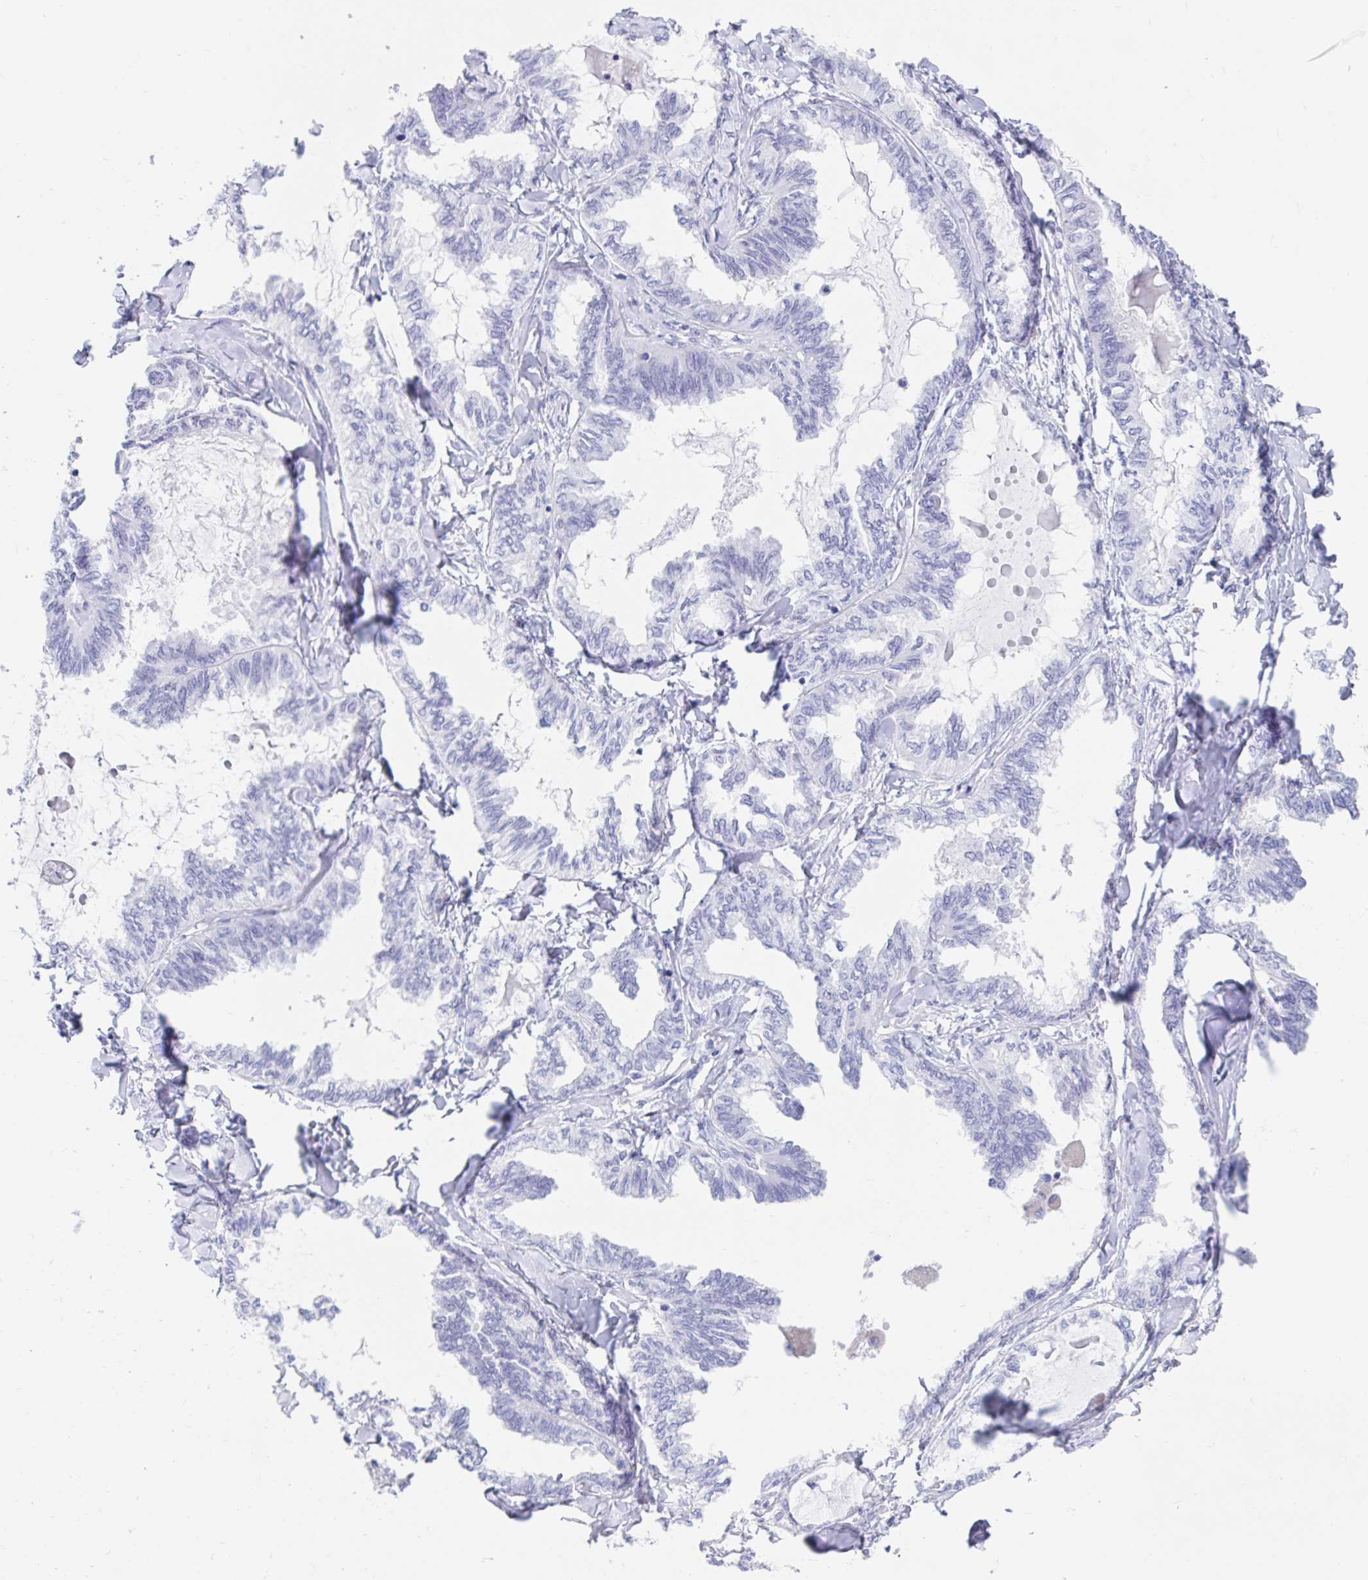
{"staining": {"intensity": "negative", "quantity": "none", "location": "none"}, "tissue": "ovarian cancer", "cell_type": "Tumor cells", "image_type": "cancer", "snomed": [{"axis": "morphology", "description": "Carcinoma, endometroid"}, {"axis": "topography", "description": "Ovary"}], "caption": "Immunohistochemistry (IHC) histopathology image of ovarian endometroid carcinoma stained for a protein (brown), which exhibits no expression in tumor cells. Brightfield microscopy of immunohistochemistry stained with DAB (brown) and hematoxylin (blue), captured at high magnification.", "gene": "DPEP3", "patient": {"sex": "female", "age": 70}}